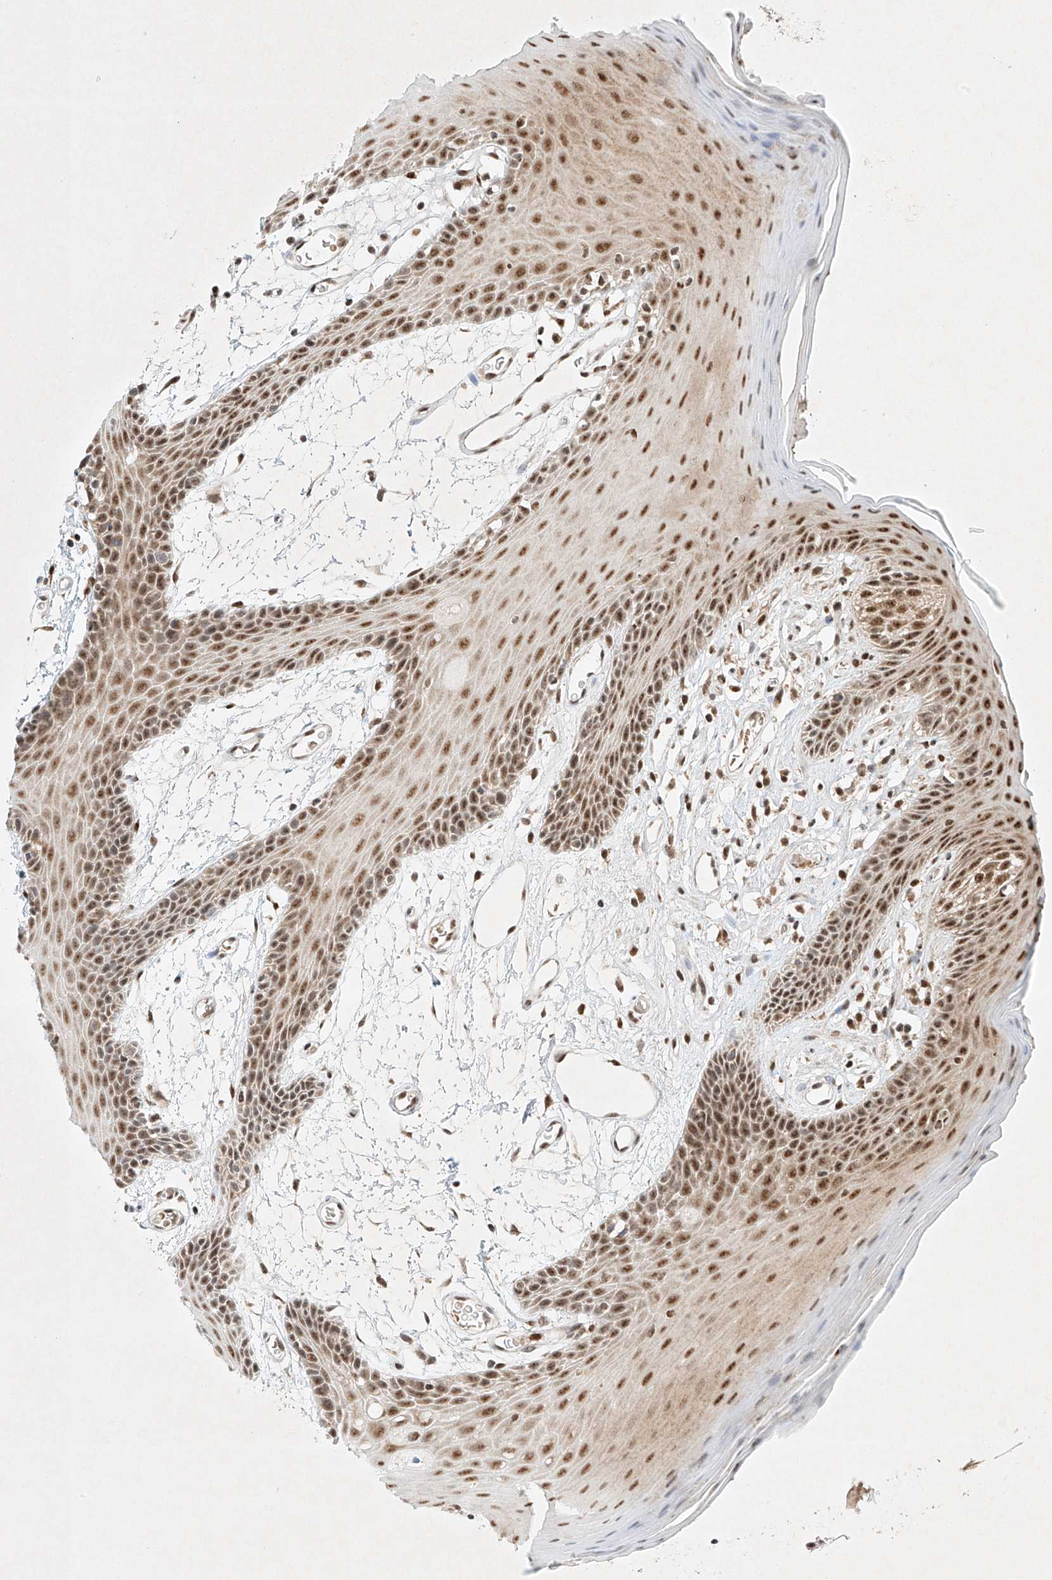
{"staining": {"intensity": "moderate", "quantity": ">75%", "location": "nuclear"}, "tissue": "oral mucosa", "cell_type": "Squamous epithelial cells", "image_type": "normal", "snomed": [{"axis": "morphology", "description": "Normal tissue, NOS"}, {"axis": "topography", "description": "Skeletal muscle"}, {"axis": "topography", "description": "Oral tissue"}, {"axis": "topography", "description": "Salivary gland"}, {"axis": "topography", "description": "Peripheral nerve tissue"}], "caption": "The histopathology image shows a brown stain indicating the presence of a protein in the nuclear of squamous epithelial cells in oral mucosa.", "gene": "EPG5", "patient": {"sex": "male", "age": 54}}